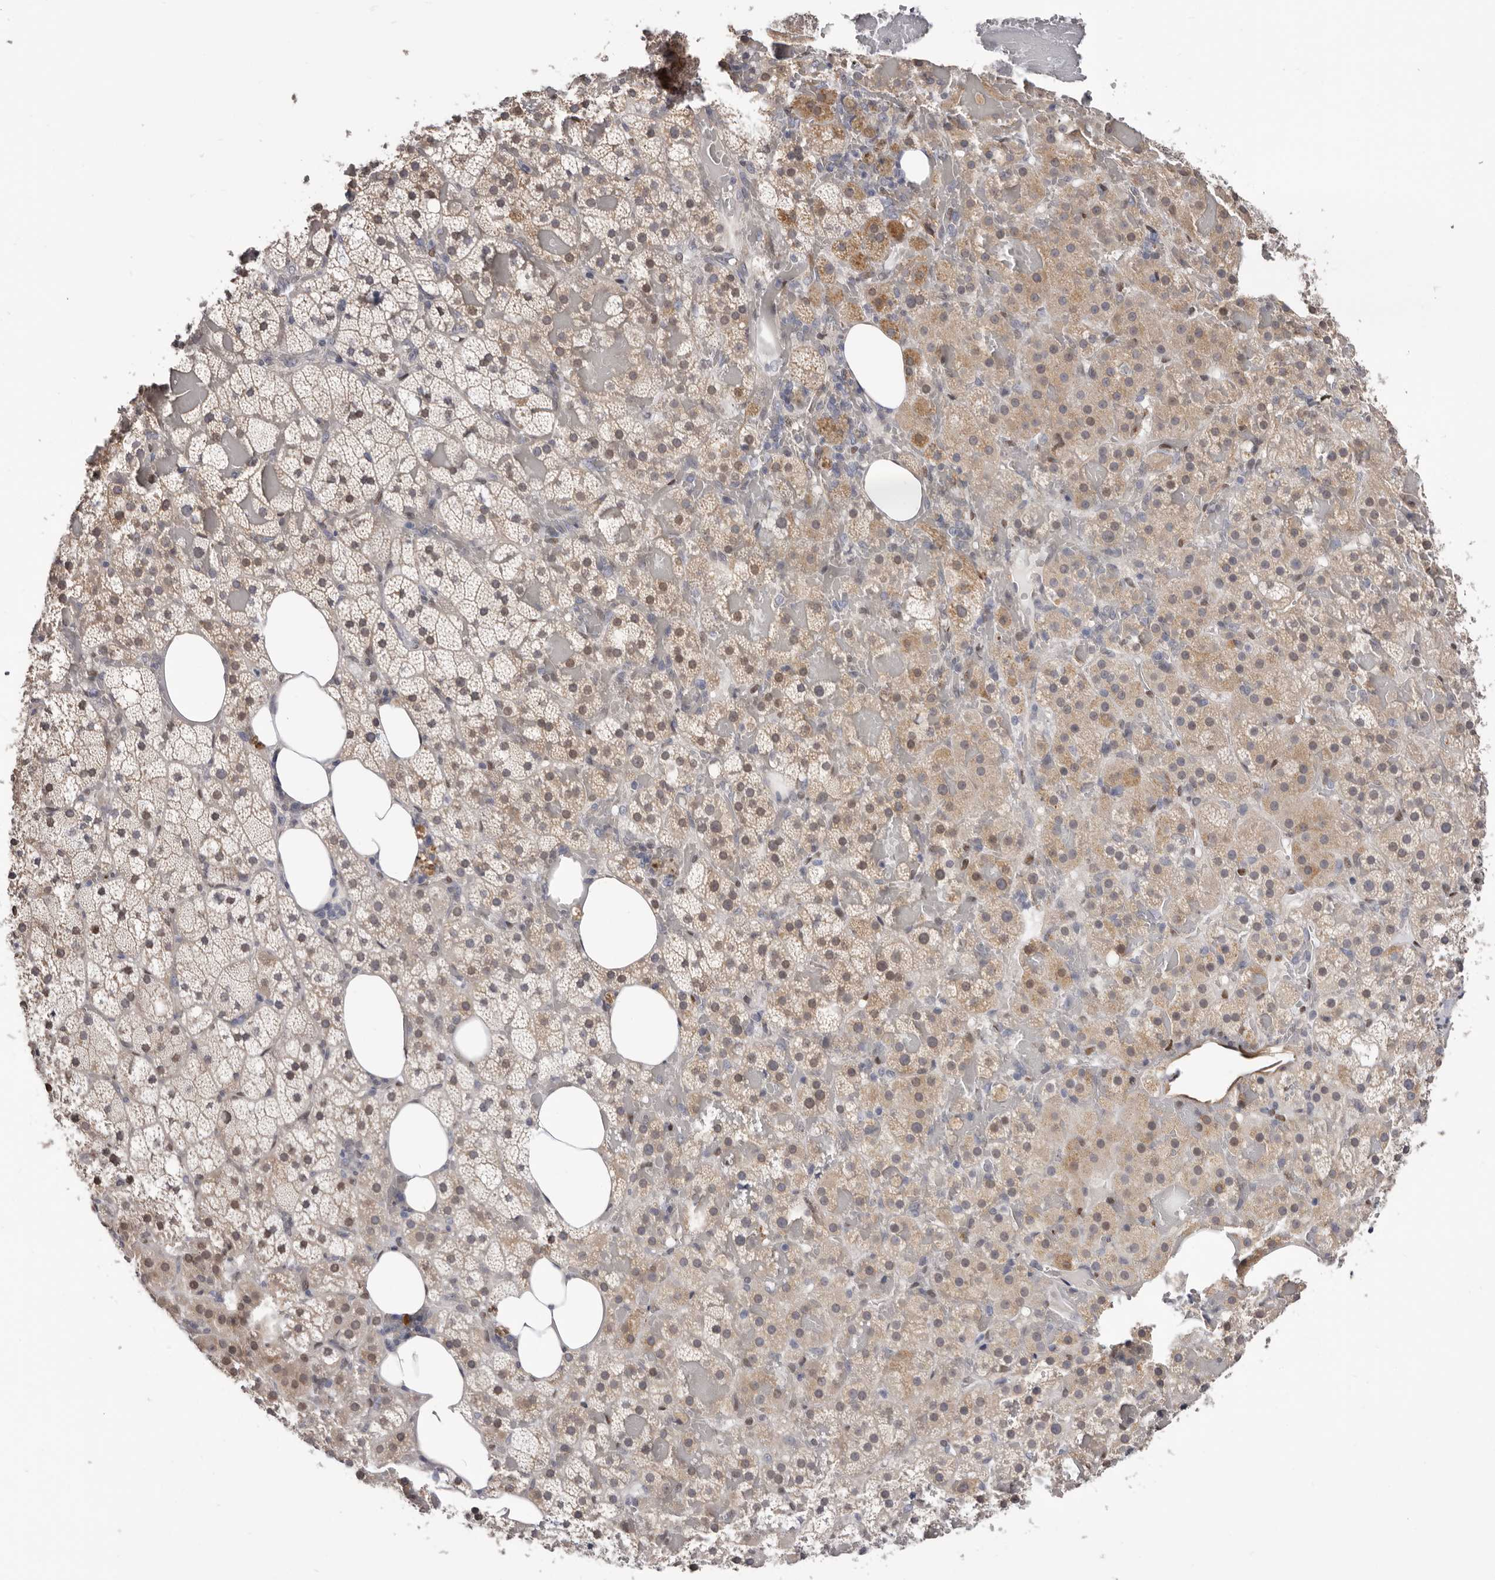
{"staining": {"intensity": "weak", "quantity": "25%-75%", "location": "cytoplasmic/membranous,nuclear"}, "tissue": "adrenal gland", "cell_type": "Glandular cells", "image_type": "normal", "snomed": [{"axis": "morphology", "description": "Normal tissue, NOS"}, {"axis": "topography", "description": "Adrenal gland"}], "caption": "Adrenal gland stained for a protein (brown) demonstrates weak cytoplasmic/membranous,nuclear positive staining in about 25%-75% of glandular cells.", "gene": "KHDRBS2", "patient": {"sex": "female", "age": 59}}